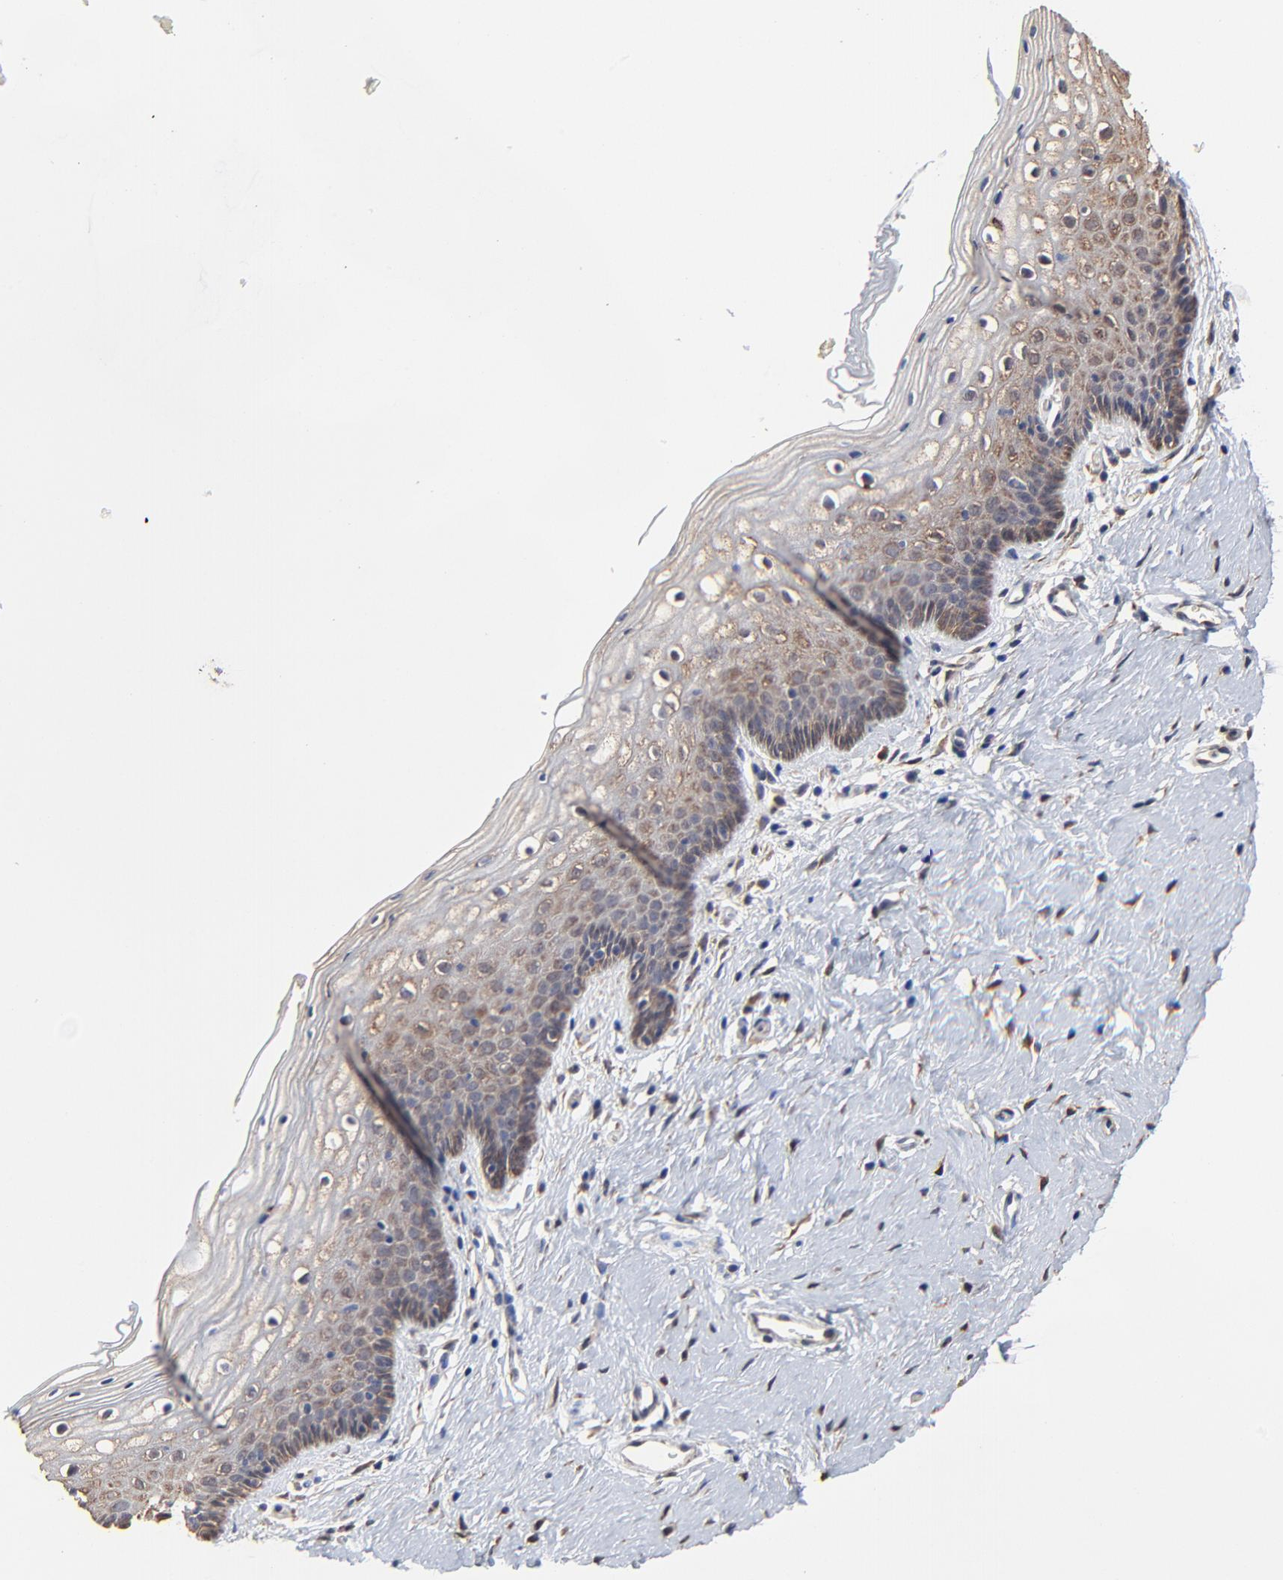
{"staining": {"intensity": "moderate", "quantity": "25%-75%", "location": "cytoplasmic/membranous"}, "tissue": "vagina", "cell_type": "Squamous epithelial cells", "image_type": "normal", "snomed": [{"axis": "morphology", "description": "Normal tissue, NOS"}, {"axis": "topography", "description": "Vagina"}], "caption": "A brown stain labels moderate cytoplasmic/membranous staining of a protein in squamous epithelial cells of unremarkable vagina.", "gene": "LGALS3", "patient": {"sex": "female", "age": 46}}